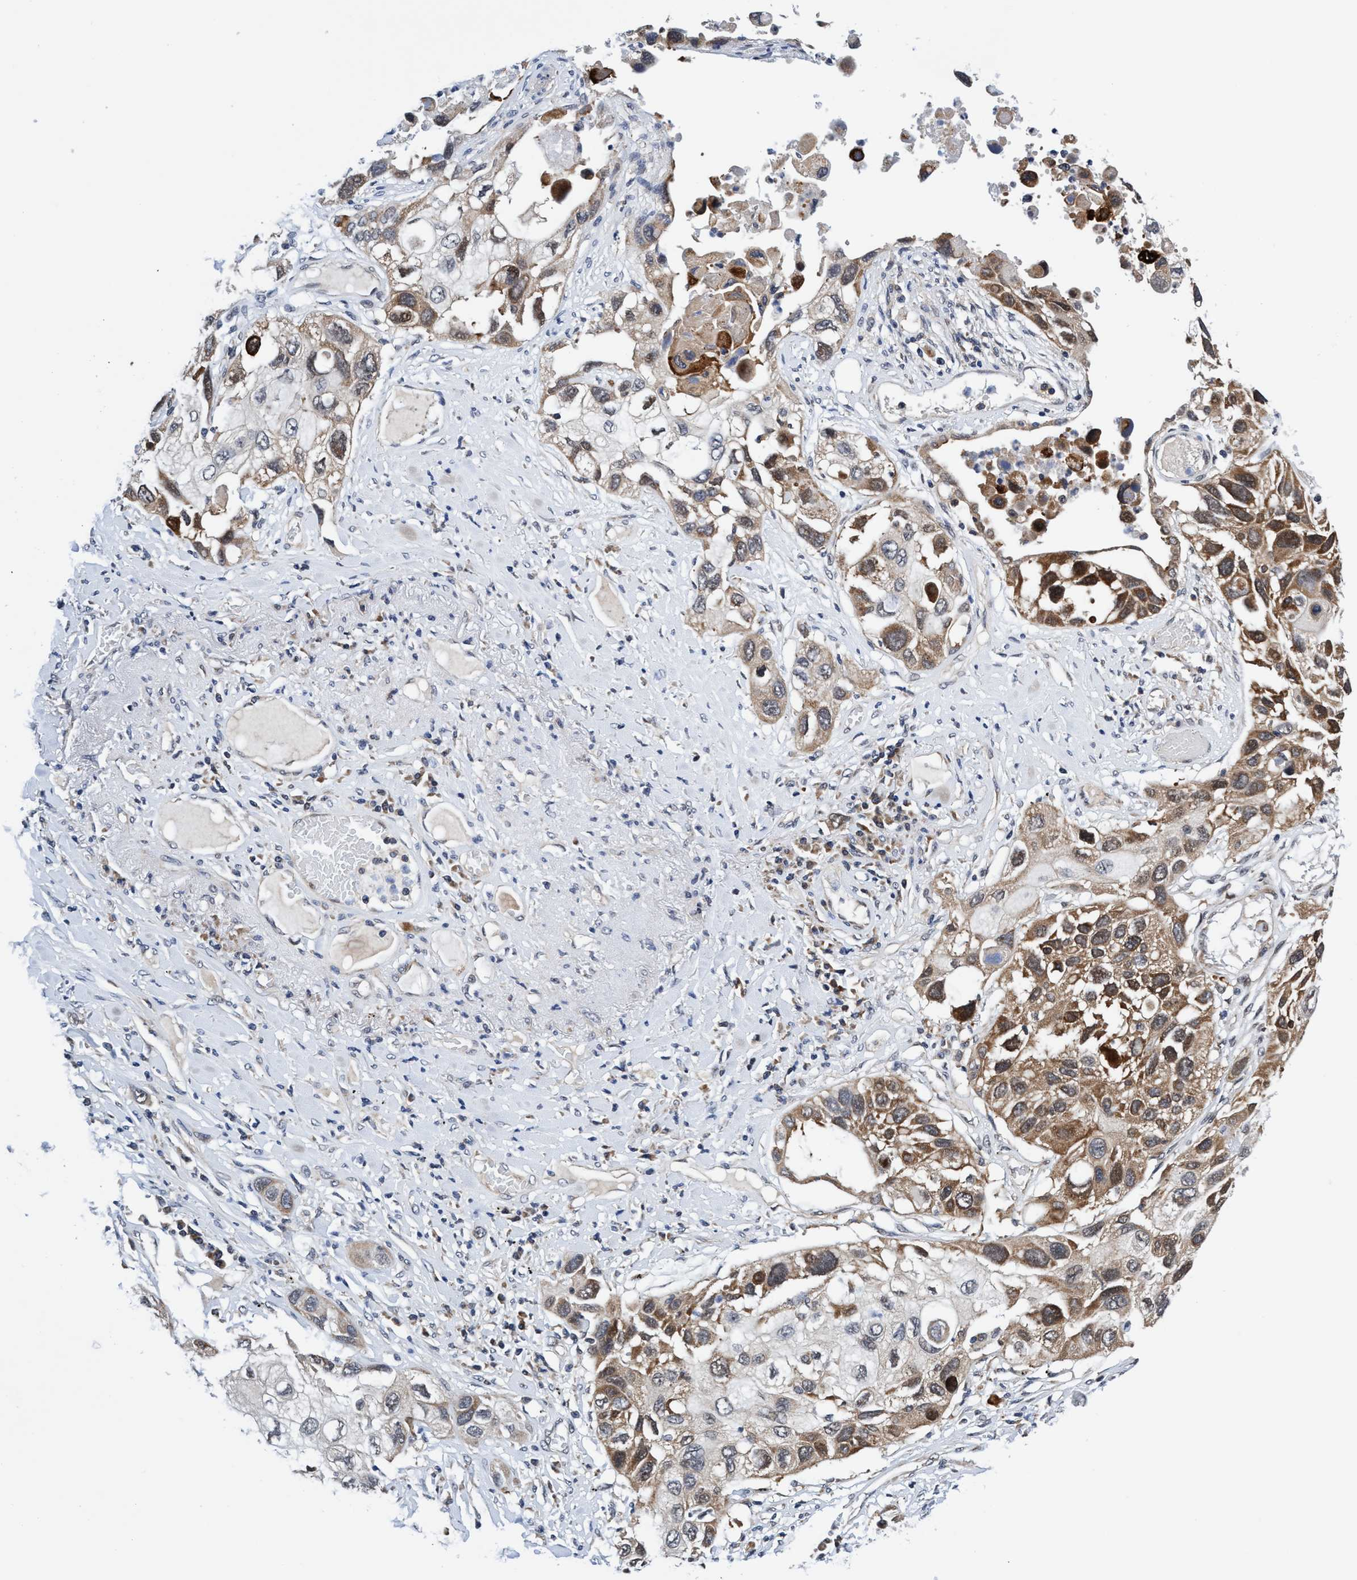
{"staining": {"intensity": "moderate", "quantity": ">75%", "location": "cytoplasmic/membranous"}, "tissue": "lung cancer", "cell_type": "Tumor cells", "image_type": "cancer", "snomed": [{"axis": "morphology", "description": "Squamous cell carcinoma, NOS"}, {"axis": "topography", "description": "Lung"}], "caption": "Immunohistochemical staining of lung cancer (squamous cell carcinoma) demonstrates moderate cytoplasmic/membranous protein staining in approximately >75% of tumor cells.", "gene": "AGAP2", "patient": {"sex": "male", "age": 71}}